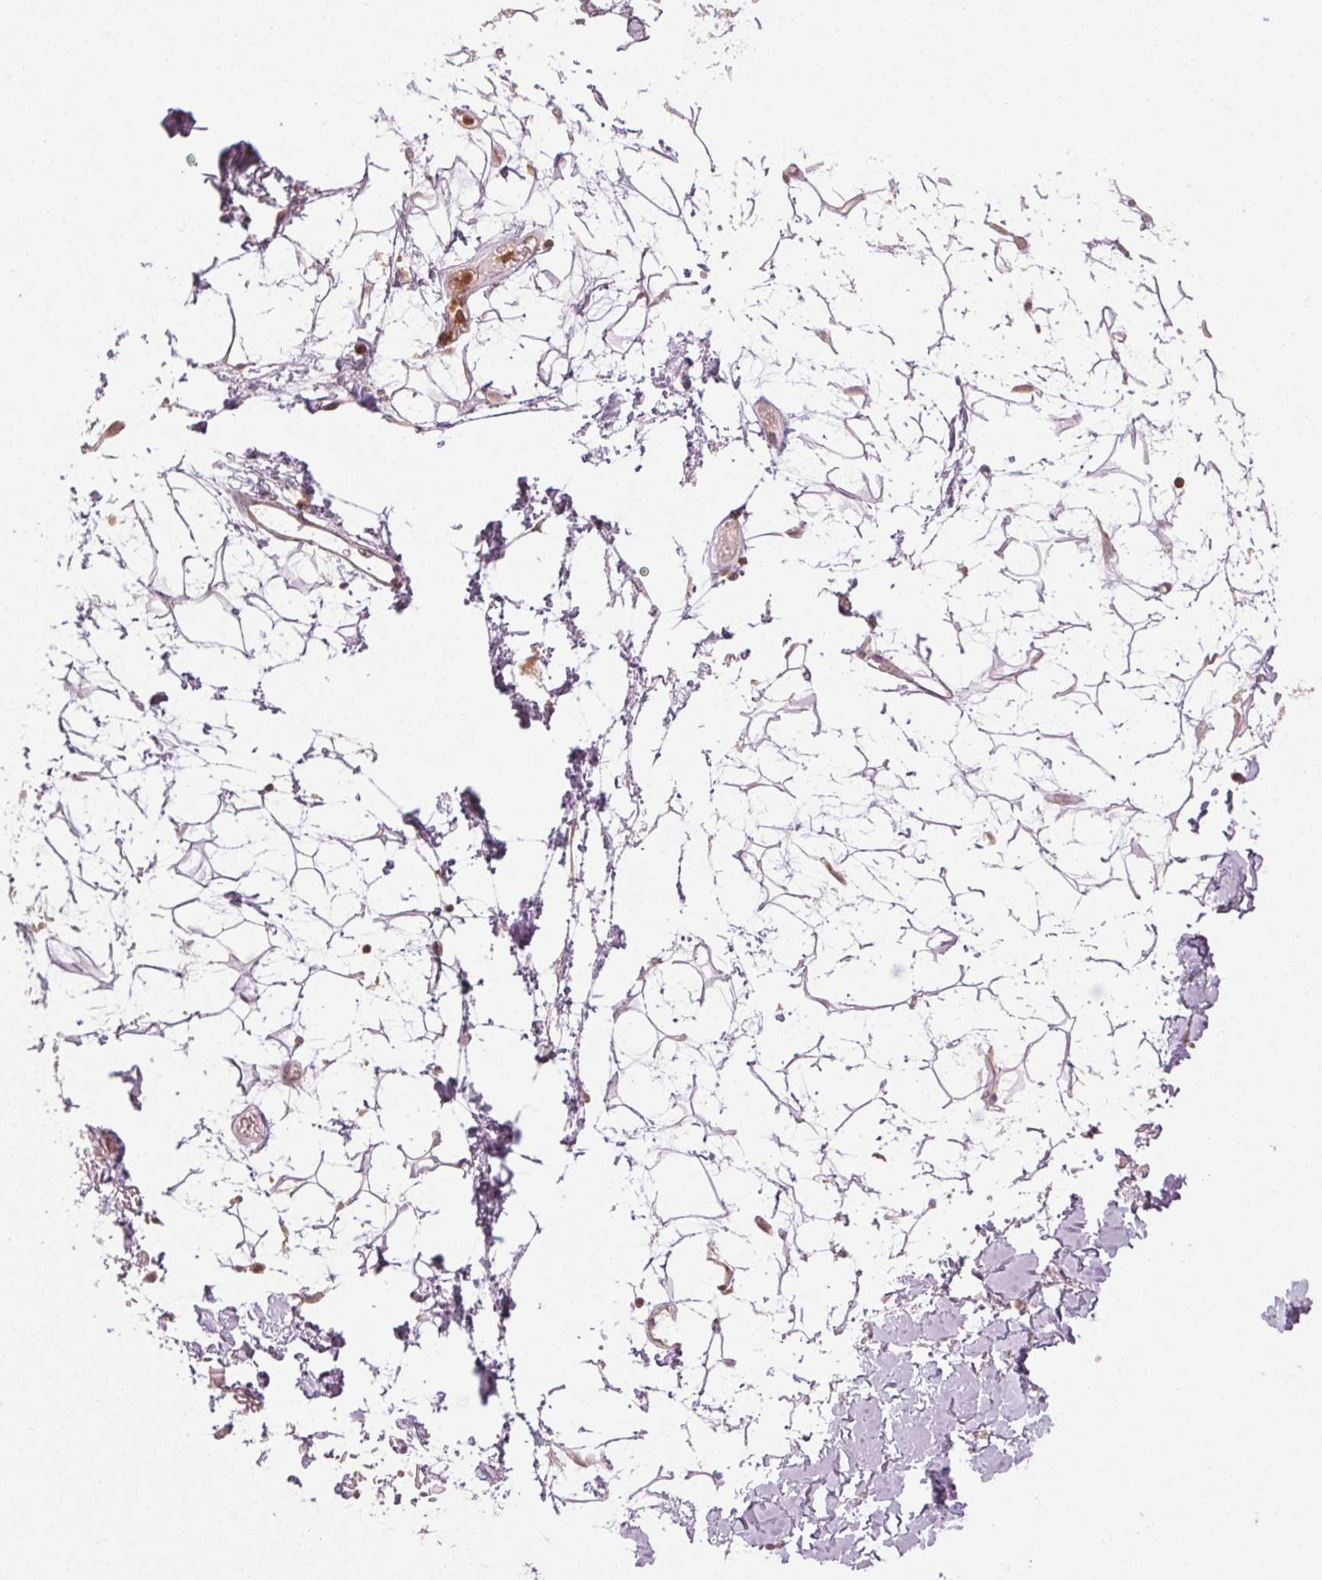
{"staining": {"intensity": "weak", "quantity": "<25%", "location": "cytoplasmic/membranous,nuclear"}, "tissue": "adipose tissue", "cell_type": "Adipocytes", "image_type": "normal", "snomed": [{"axis": "morphology", "description": "Normal tissue, NOS"}, {"axis": "topography", "description": "Anal"}, {"axis": "topography", "description": "Peripheral nerve tissue"}], "caption": "Adipocytes are negative for brown protein staining in normal adipose tissue. The staining was performed using DAB to visualize the protein expression in brown, while the nuclei were stained in blue with hematoxylin (Magnification: 20x).", "gene": "MAPK14", "patient": {"sex": "male", "age": 78}}